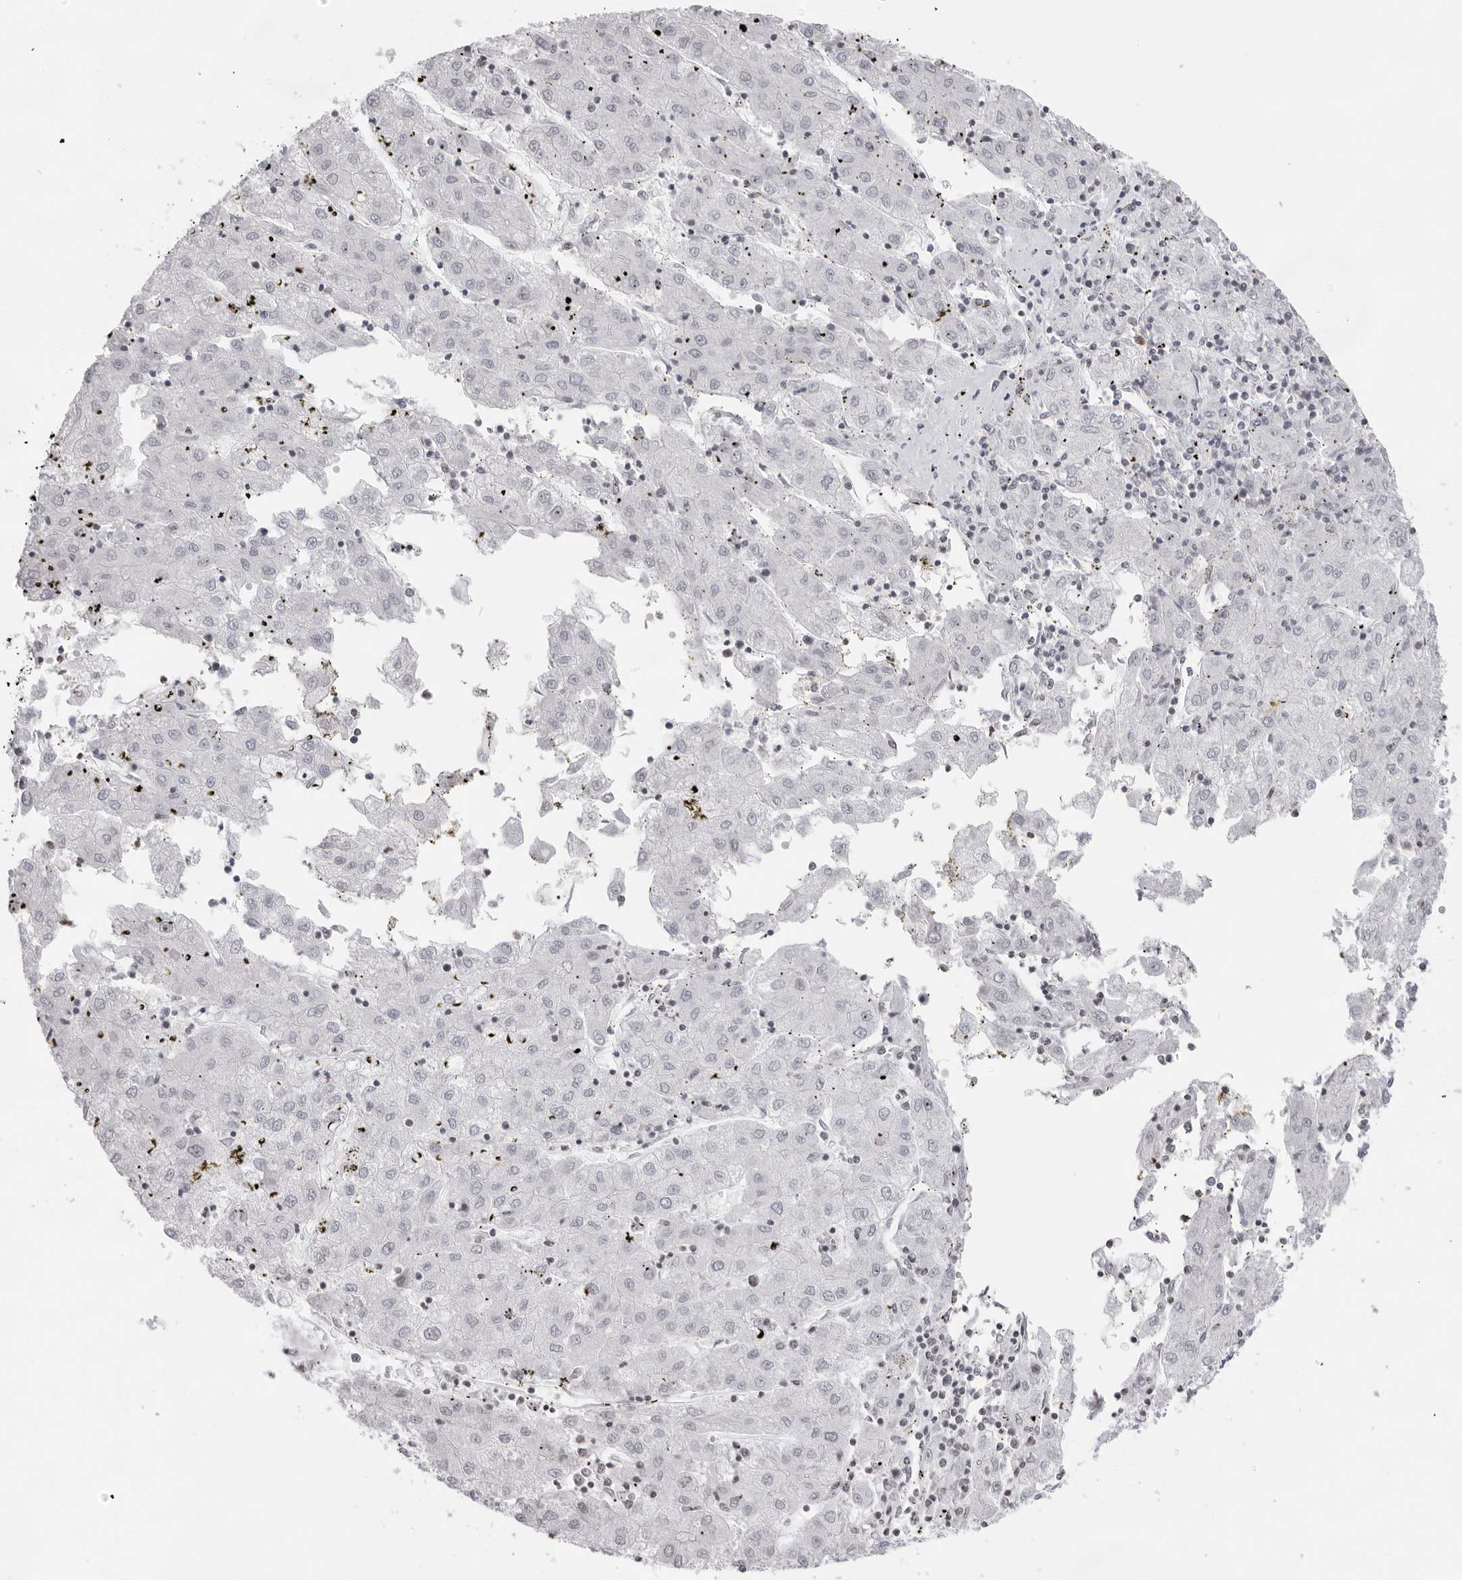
{"staining": {"intensity": "negative", "quantity": "none", "location": "none"}, "tissue": "liver cancer", "cell_type": "Tumor cells", "image_type": "cancer", "snomed": [{"axis": "morphology", "description": "Carcinoma, Hepatocellular, NOS"}, {"axis": "topography", "description": "Liver"}], "caption": "A photomicrograph of human liver cancer is negative for staining in tumor cells.", "gene": "KLK12", "patient": {"sex": "male", "age": 72}}